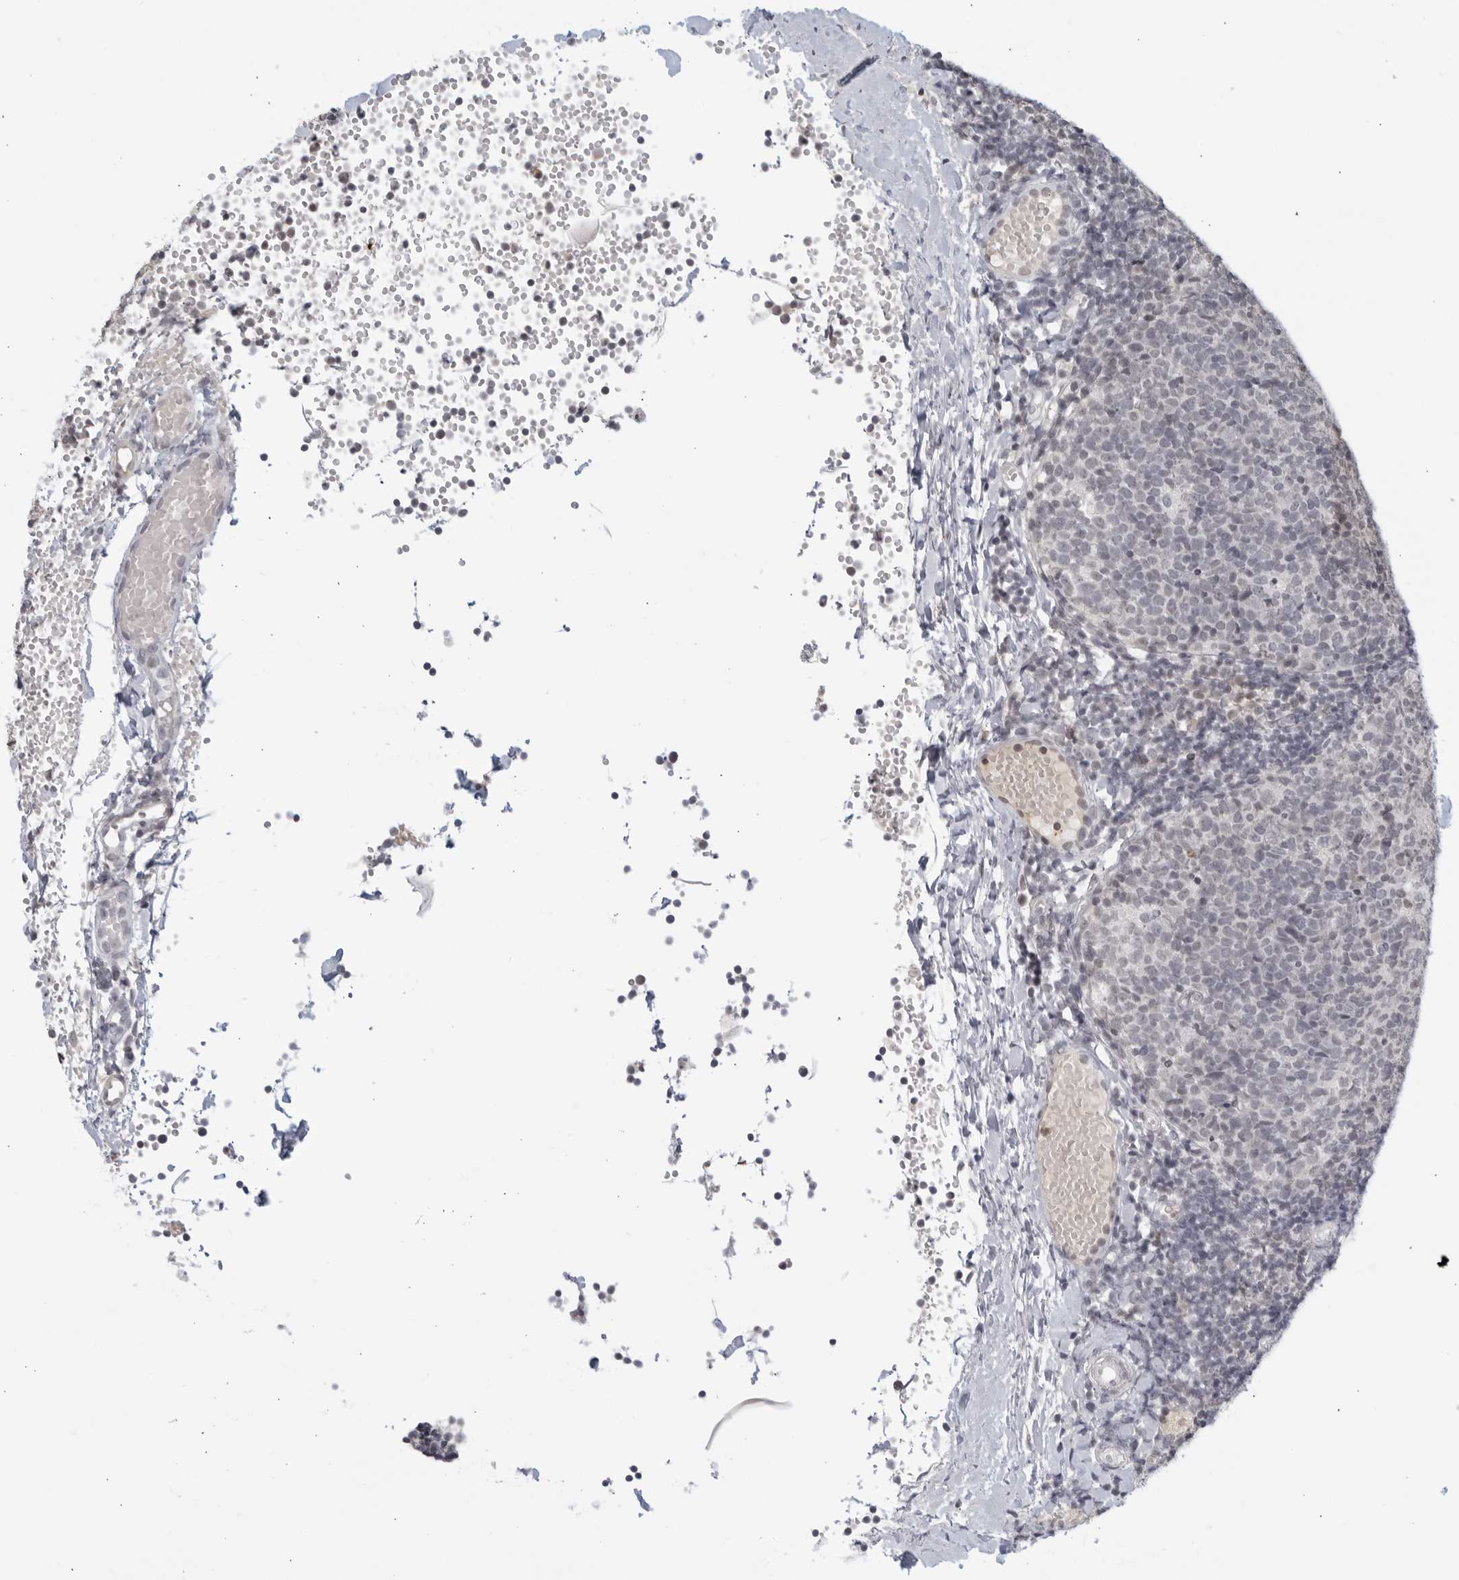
{"staining": {"intensity": "negative", "quantity": "none", "location": "none"}, "tissue": "tonsil", "cell_type": "Germinal center cells", "image_type": "normal", "snomed": [{"axis": "morphology", "description": "Normal tissue, NOS"}, {"axis": "topography", "description": "Tonsil"}], "caption": "A high-resolution image shows immunohistochemistry (IHC) staining of unremarkable tonsil, which exhibits no significant expression in germinal center cells.", "gene": "RAB11FIP3", "patient": {"sex": "female", "age": 19}}